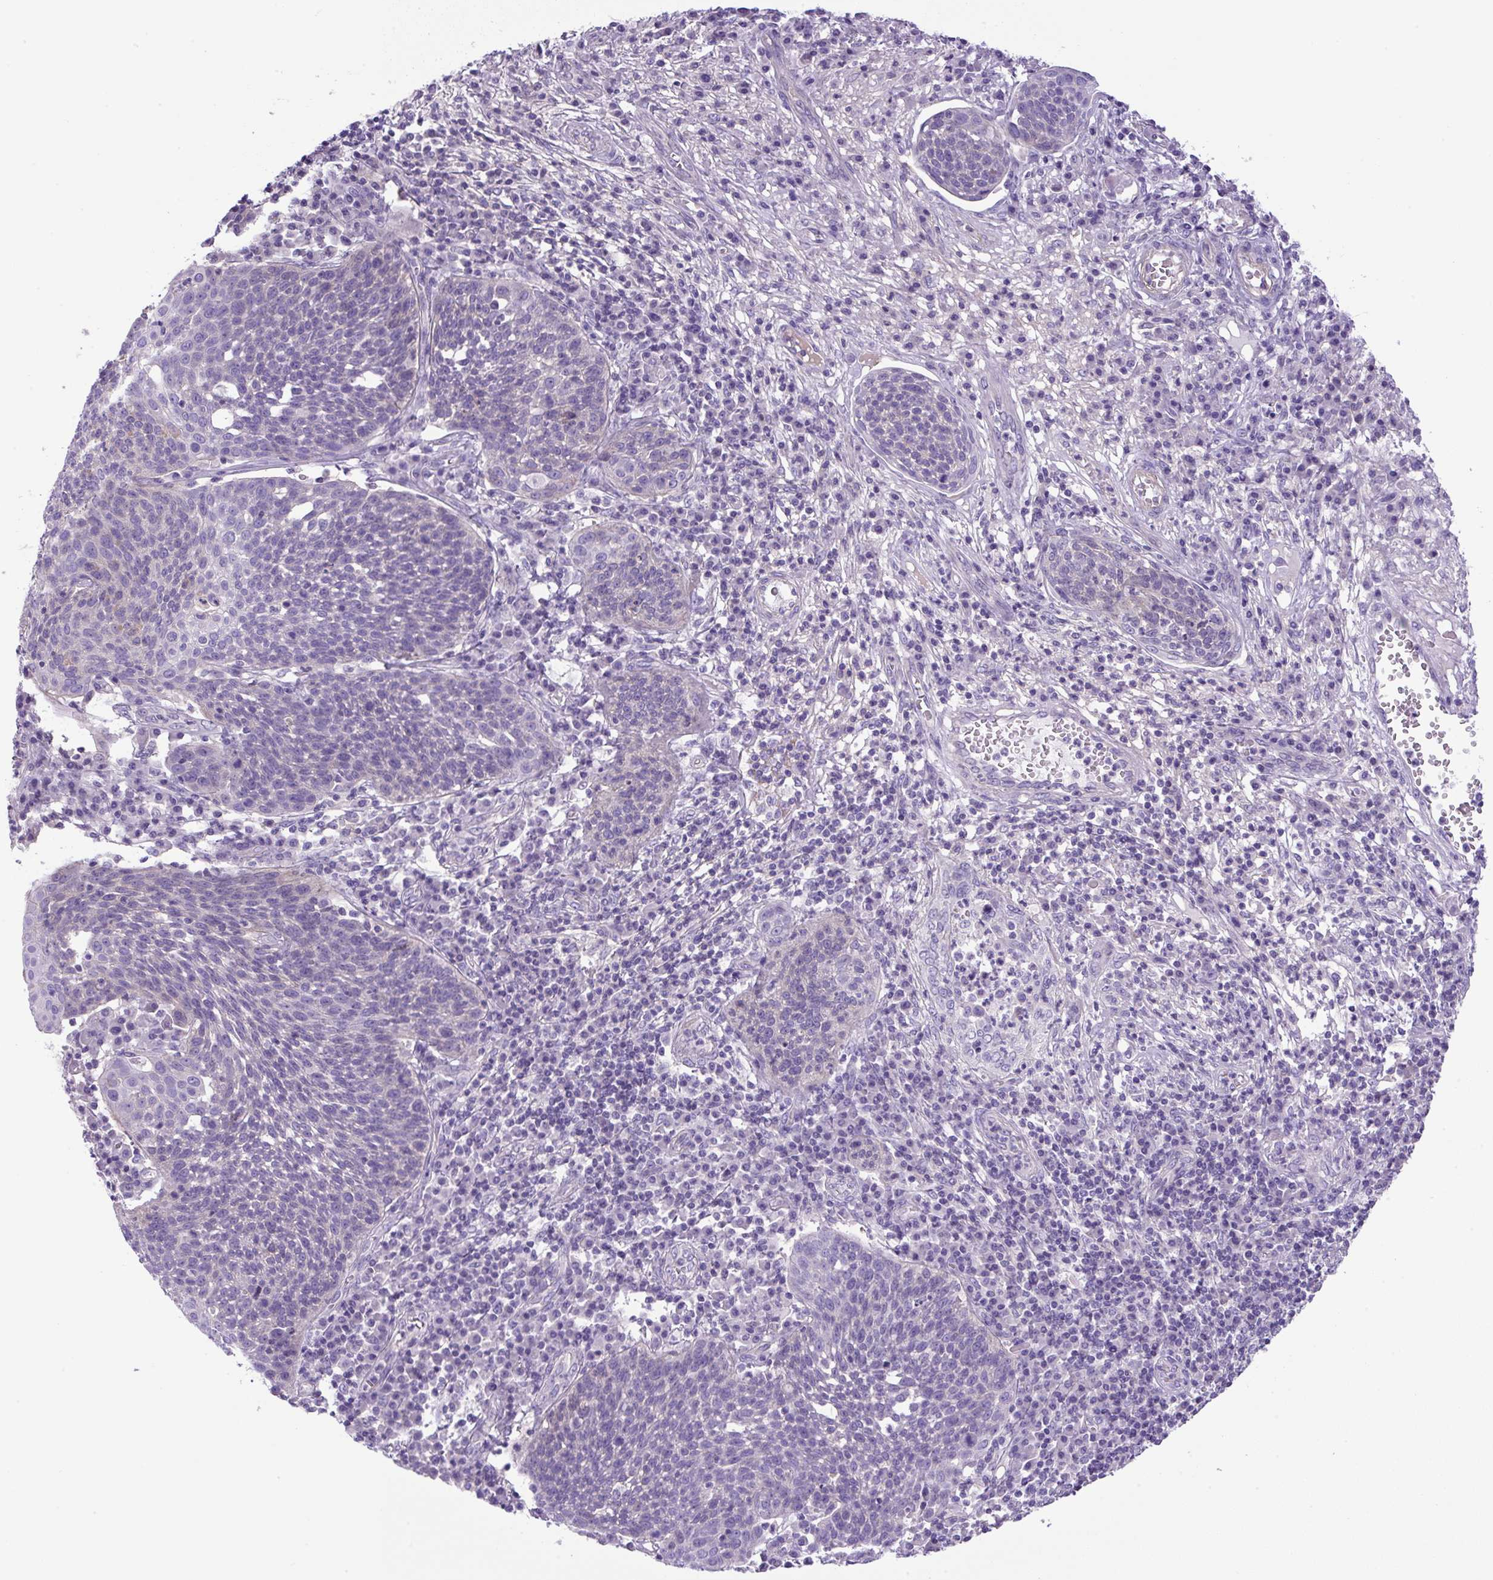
{"staining": {"intensity": "negative", "quantity": "none", "location": "none"}, "tissue": "cervical cancer", "cell_type": "Tumor cells", "image_type": "cancer", "snomed": [{"axis": "morphology", "description": "Squamous cell carcinoma, NOS"}, {"axis": "topography", "description": "Cervix"}], "caption": "Immunohistochemical staining of human cervical cancer (squamous cell carcinoma) exhibits no significant staining in tumor cells.", "gene": "NPTN", "patient": {"sex": "female", "age": 34}}